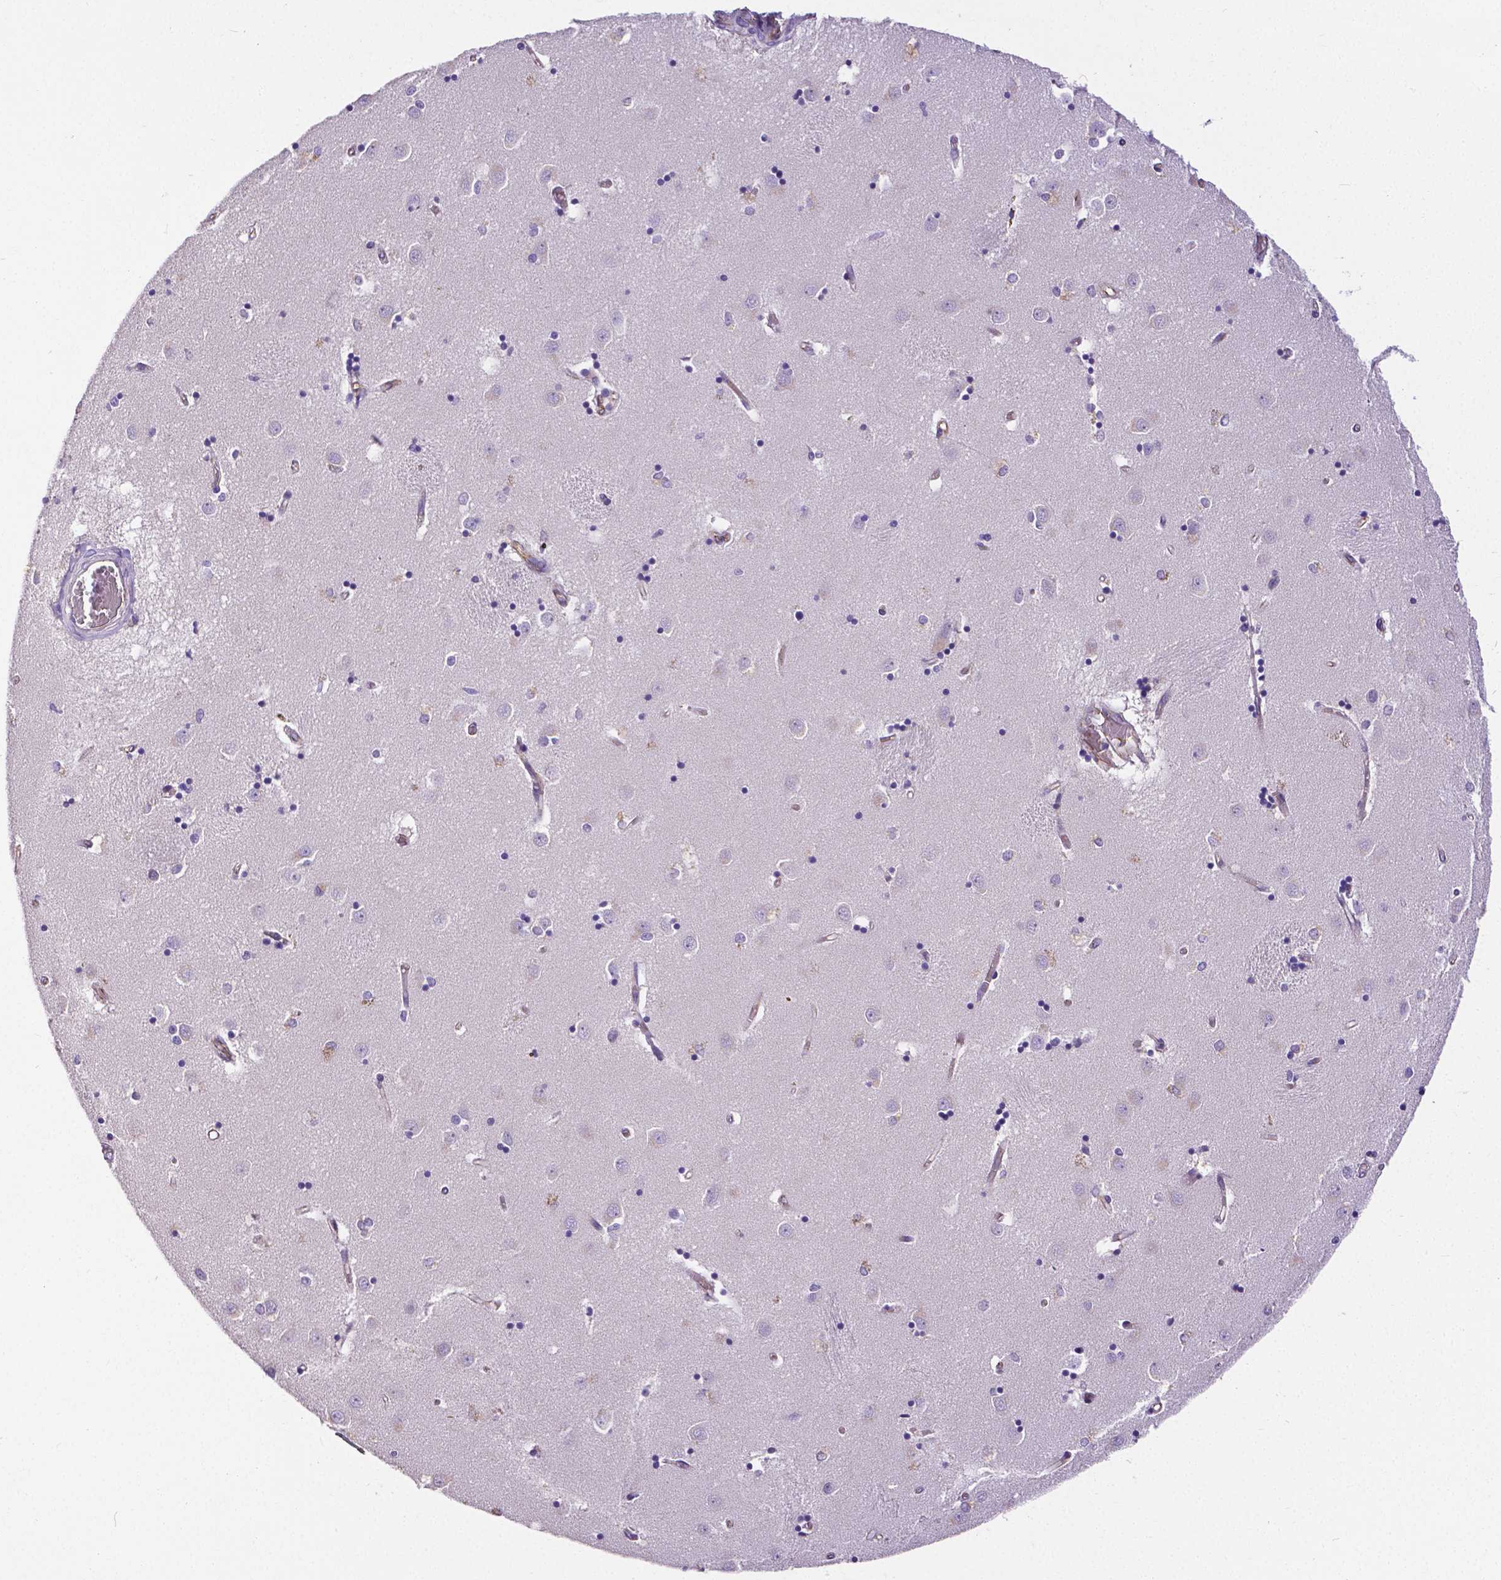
{"staining": {"intensity": "negative", "quantity": "none", "location": "none"}, "tissue": "caudate", "cell_type": "Glial cells", "image_type": "normal", "snomed": [{"axis": "morphology", "description": "Normal tissue, NOS"}, {"axis": "topography", "description": "Lateral ventricle wall"}], "caption": "DAB immunohistochemical staining of benign caudate displays no significant staining in glial cells. (IHC, brightfield microscopy, high magnification).", "gene": "OCLN", "patient": {"sex": "male", "age": 54}}